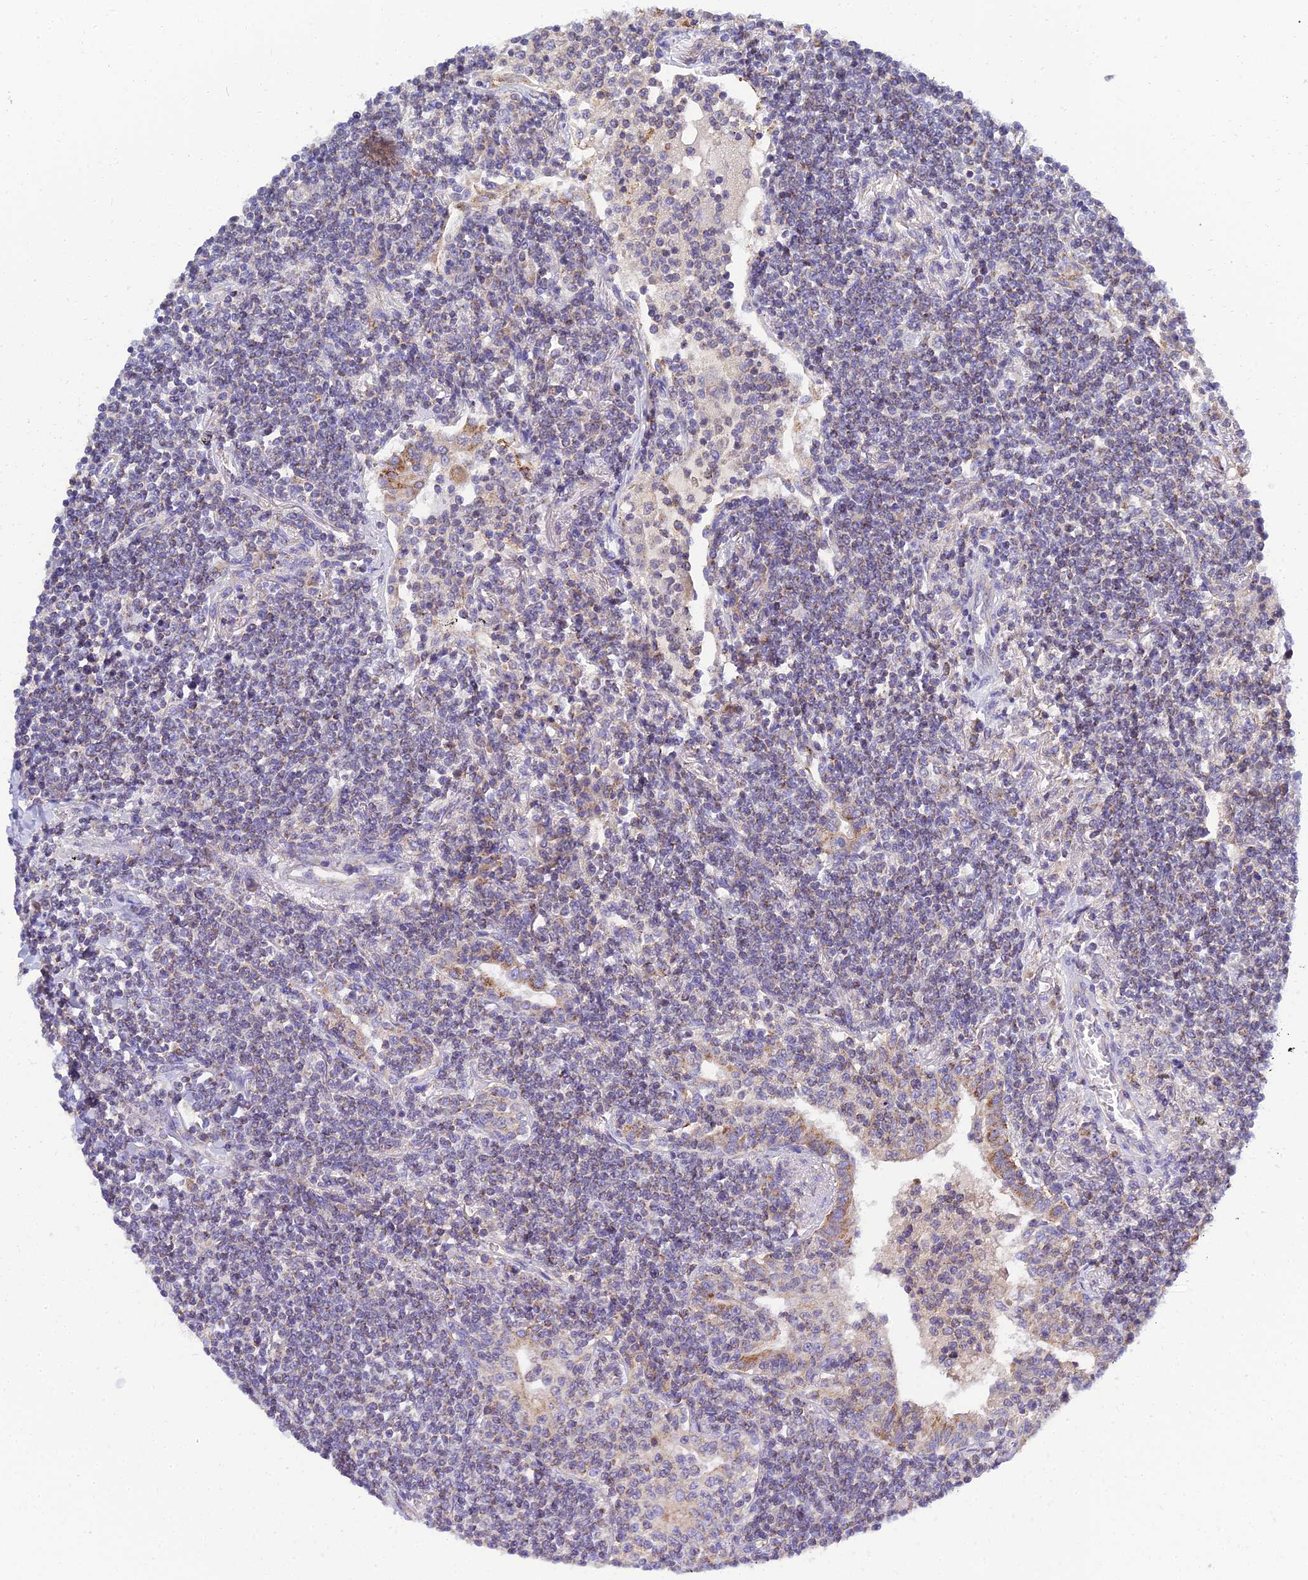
{"staining": {"intensity": "weak", "quantity": "25%-75%", "location": "cytoplasmic/membranous"}, "tissue": "lymphoma", "cell_type": "Tumor cells", "image_type": "cancer", "snomed": [{"axis": "morphology", "description": "Malignant lymphoma, non-Hodgkin's type, Low grade"}, {"axis": "topography", "description": "Lung"}], "caption": "A micrograph of human lymphoma stained for a protein exhibits weak cytoplasmic/membranous brown staining in tumor cells. Nuclei are stained in blue.", "gene": "NPY", "patient": {"sex": "female", "age": 71}}